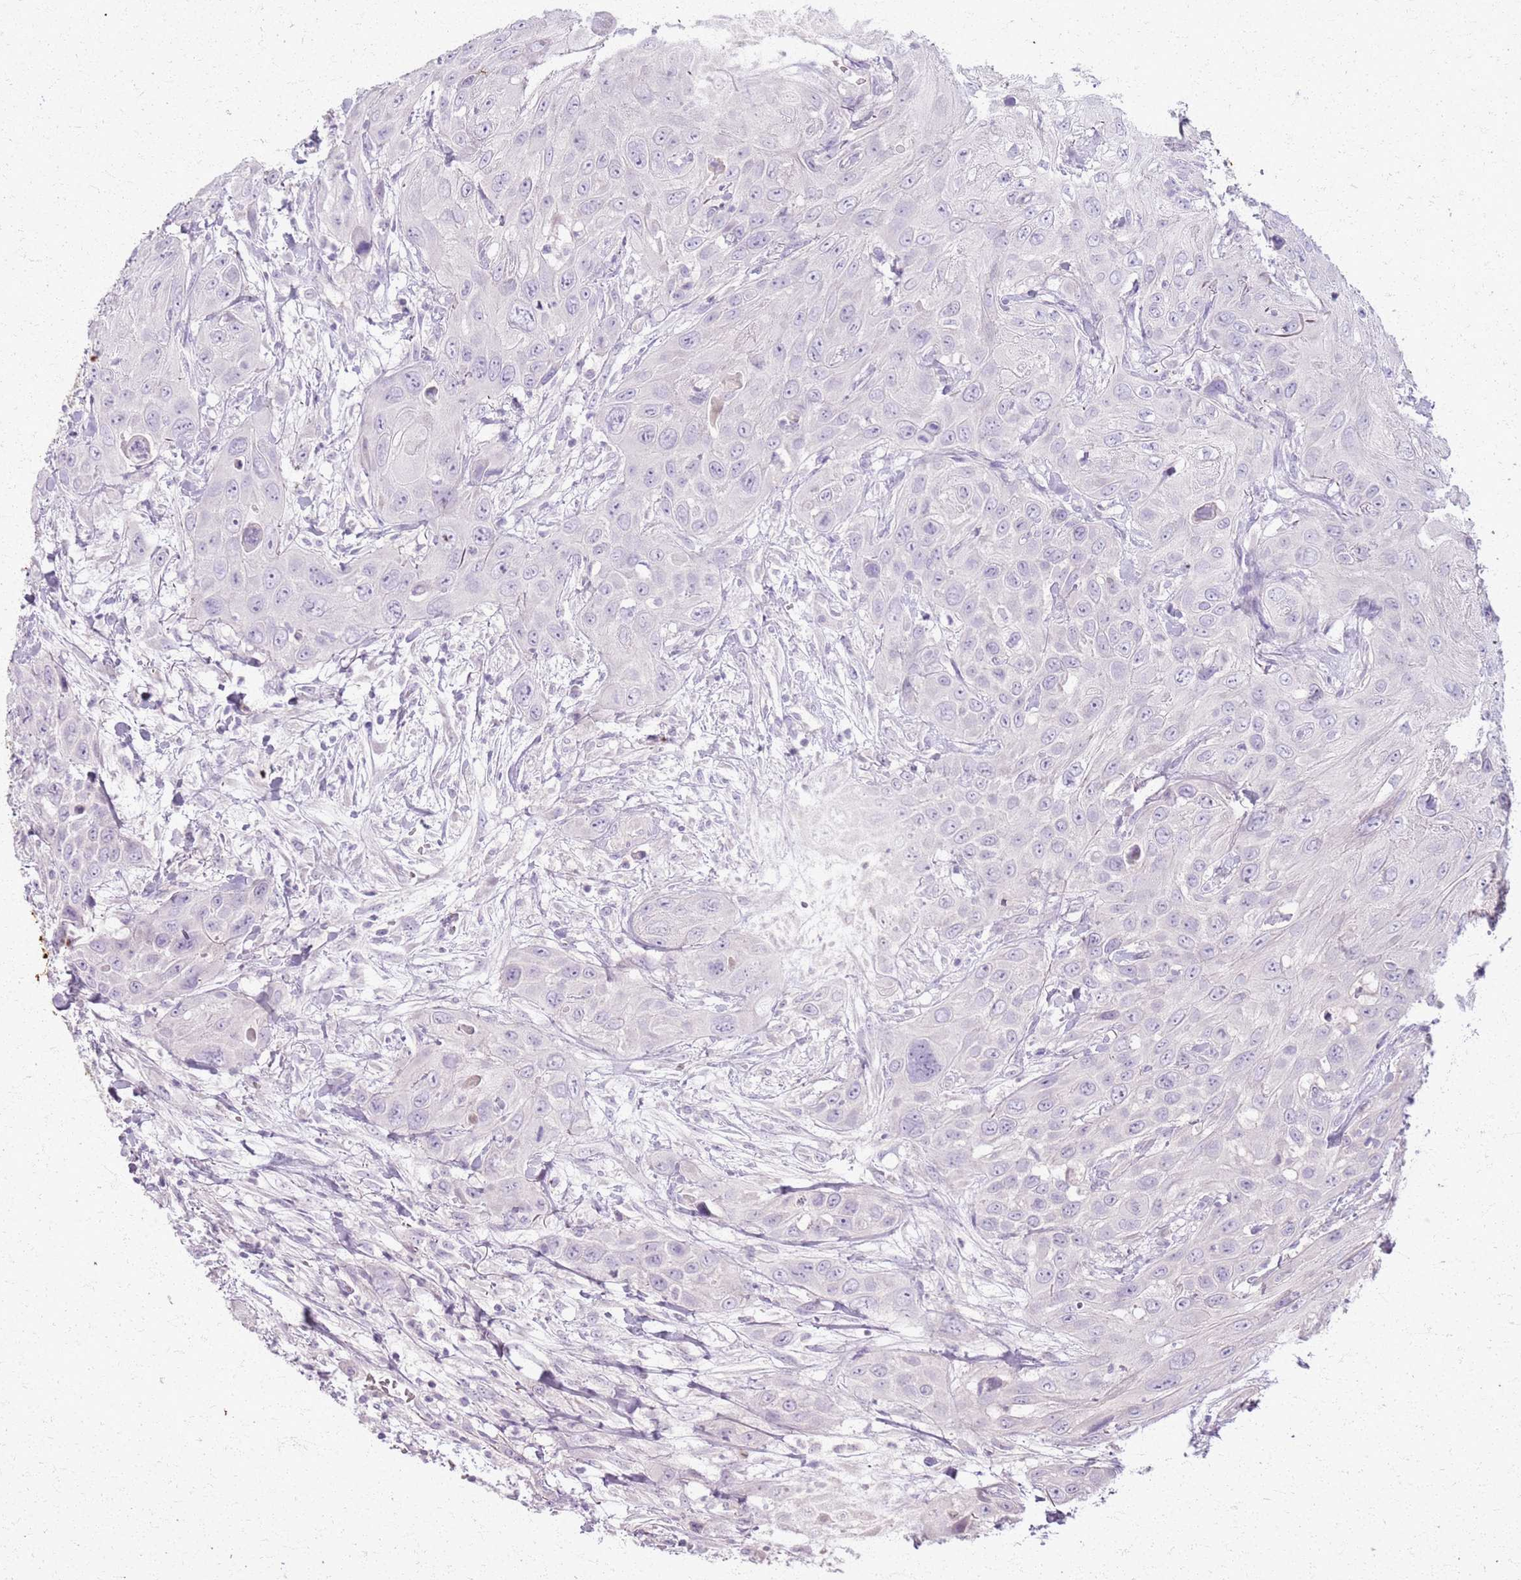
{"staining": {"intensity": "negative", "quantity": "none", "location": "none"}, "tissue": "head and neck cancer", "cell_type": "Tumor cells", "image_type": "cancer", "snomed": [{"axis": "morphology", "description": "Squamous cell carcinoma, NOS"}, {"axis": "topography", "description": "Head-Neck"}], "caption": "Tumor cells are negative for brown protein staining in head and neck cancer.", "gene": "CSRP3", "patient": {"sex": "male", "age": 81}}